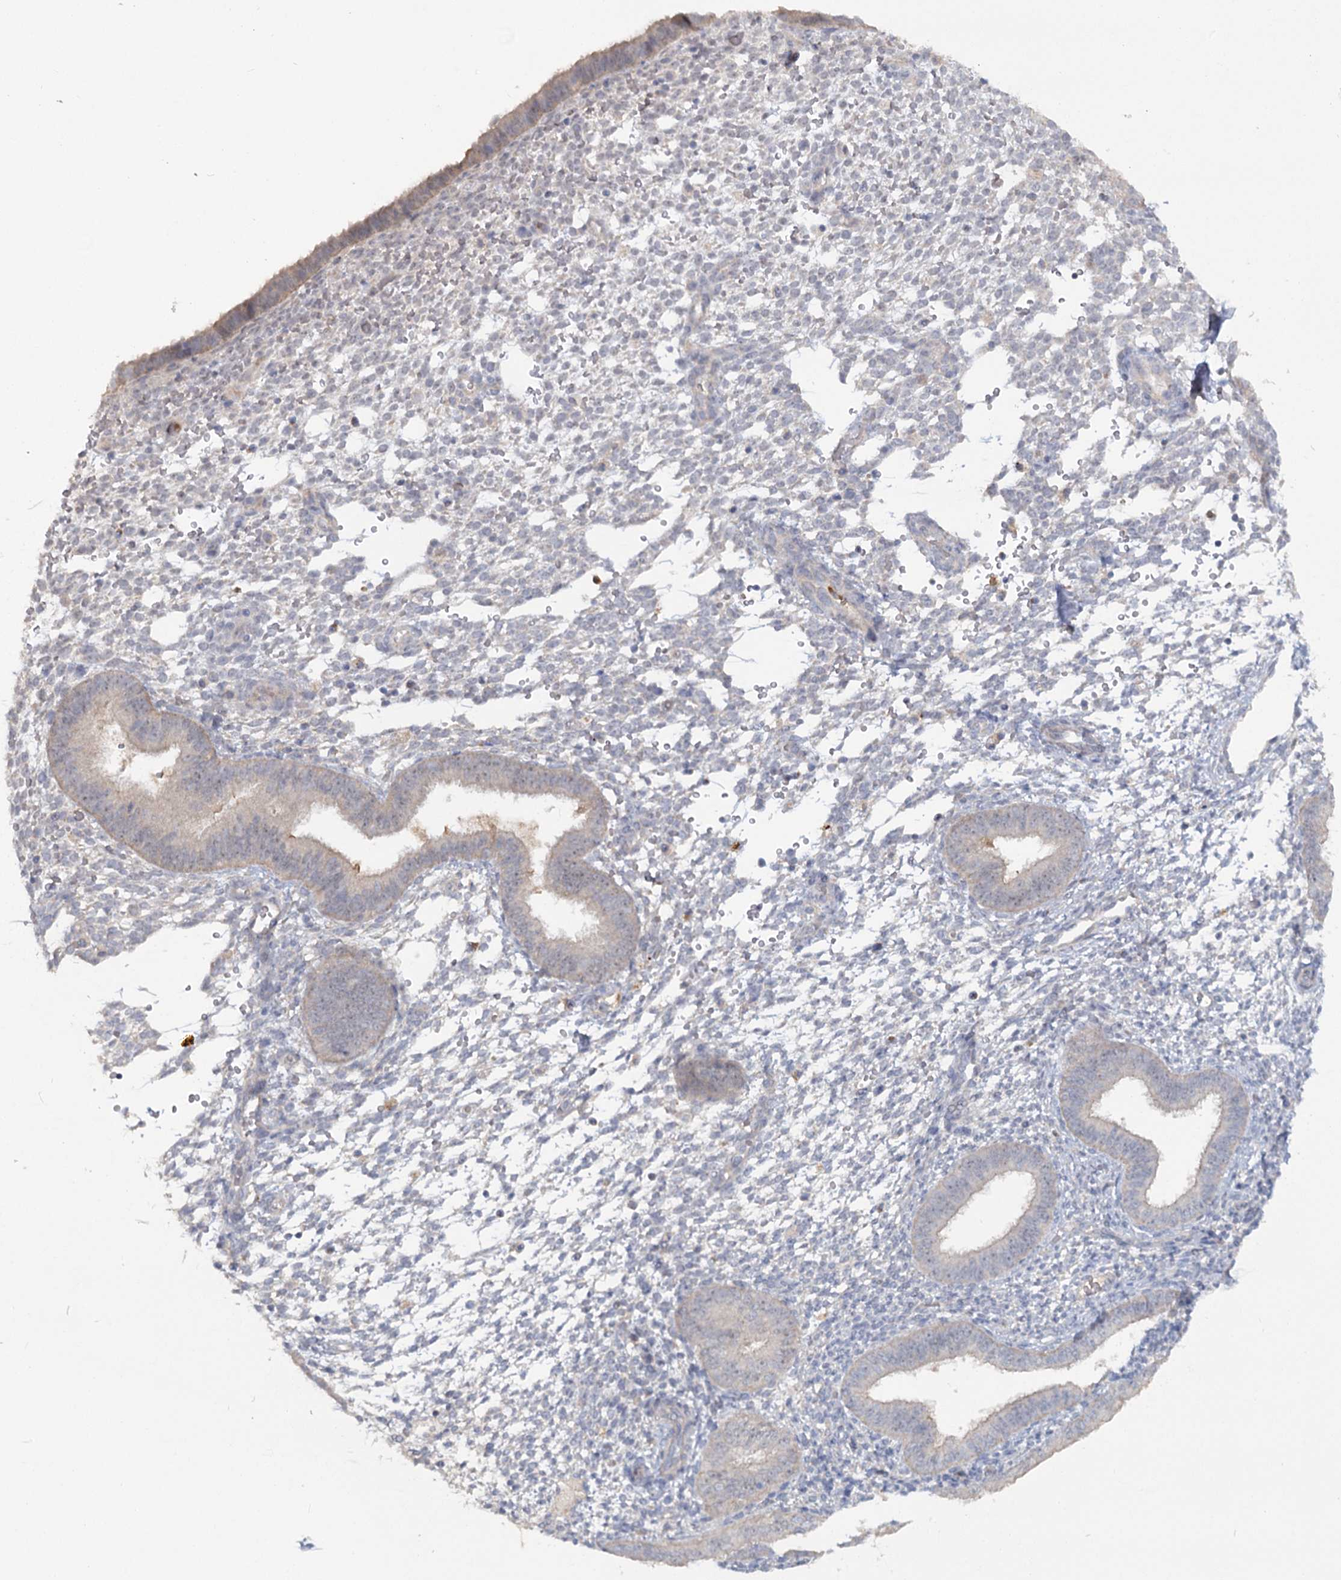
{"staining": {"intensity": "negative", "quantity": "none", "location": "none"}, "tissue": "endometrium", "cell_type": "Cells in endometrial stroma", "image_type": "normal", "snomed": [{"axis": "morphology", "description": "Normal tissue, NOS"}, {"axis": "topography", "description": "Uterus"}, {"axis": "topography", "description": "Endometrium"}], "caption": "DAB (3,3'-diaminobenzidine) immunohistochemical staining of unremarkable endometrium demonstrates no significant expression in cells in endometrial stroma. The staining is performed using DAB brown chromogen with nuclei counter-stained in using hematoxylin.", "gene": "ANGPTL5", "patient": {"sex": "female", "age": 48}}